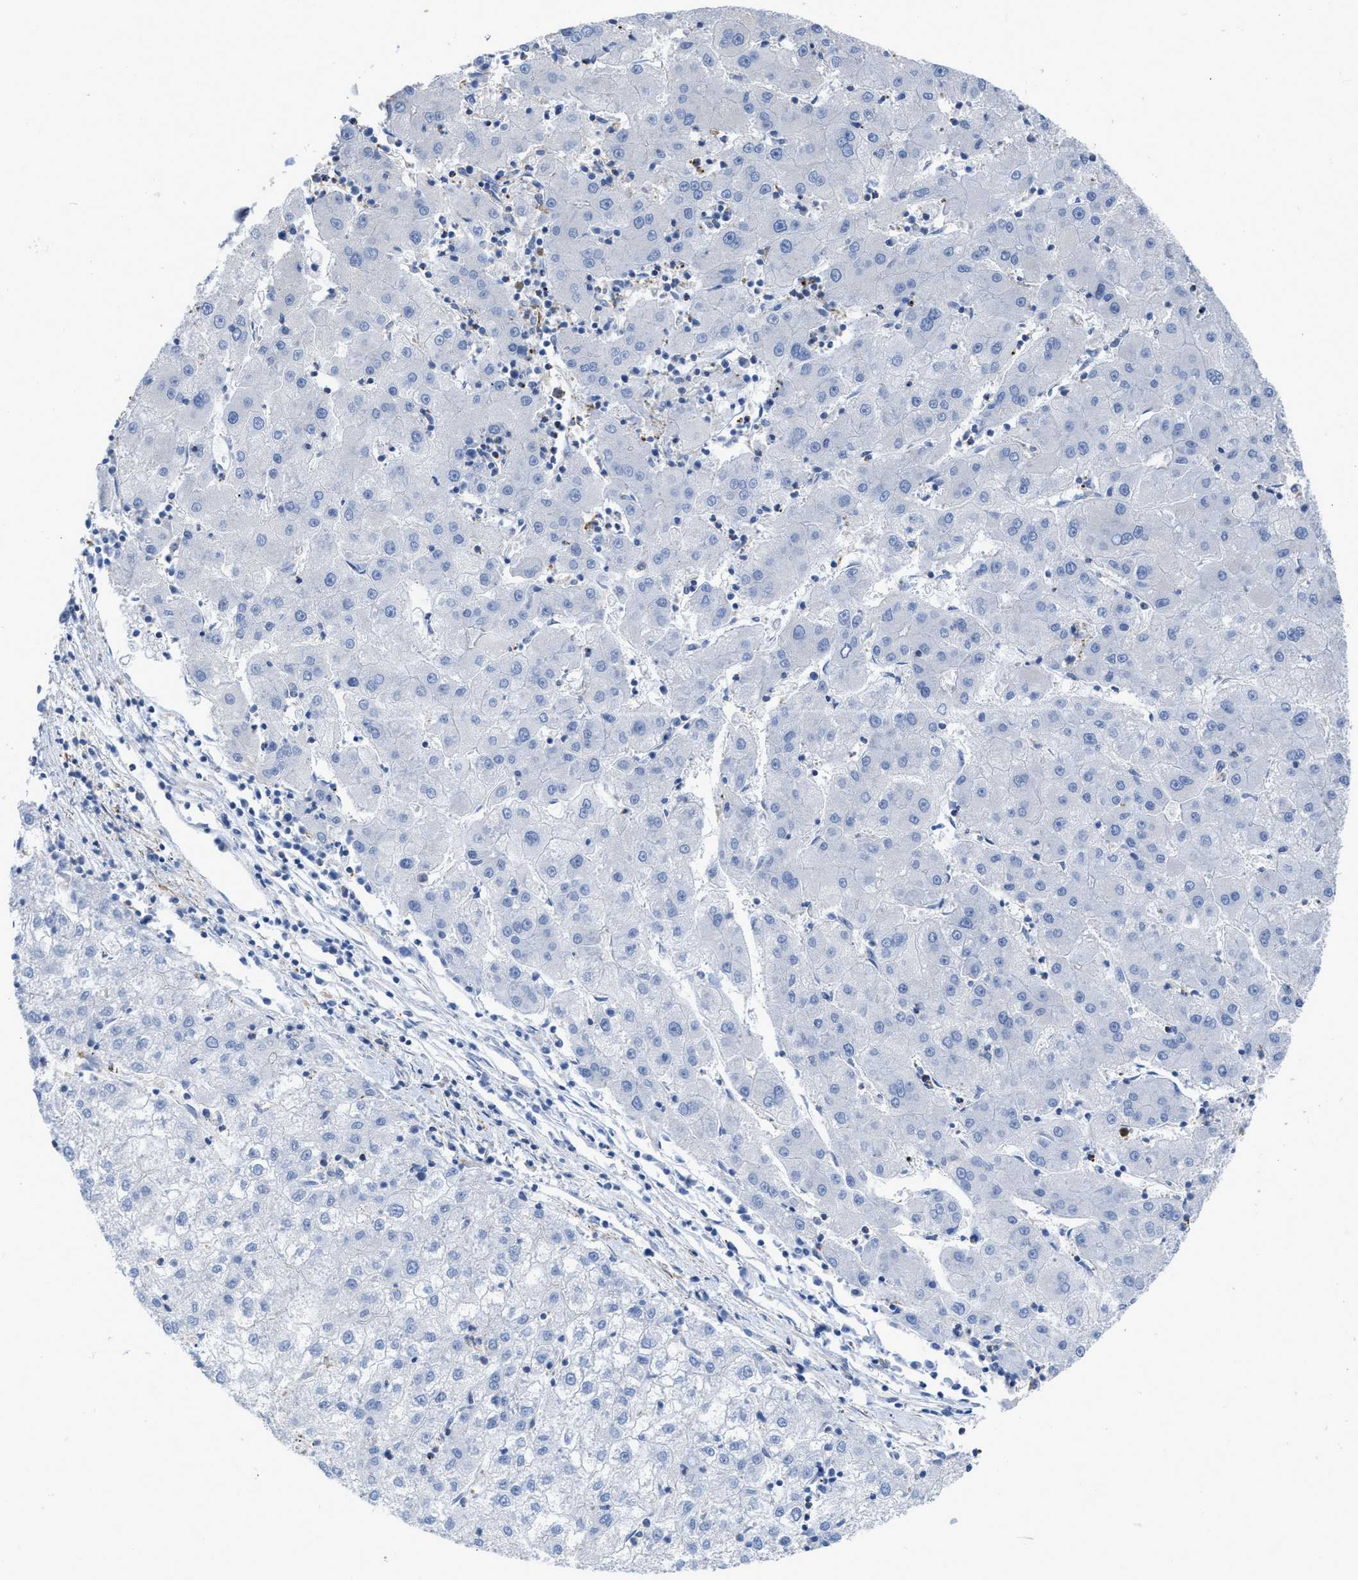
{"staining": {"intensity": "negative", "quantity": "none", "location": "none"}, "tissue": "liver cancer", "cell_type": "Tumor cells", "image_type": "cancer", "snomed": [{"axis": "morphology", "description": "Carcinoma, Hepatocellular, NOS"}, {"axis": "topography", "description": "Liver"}], "caption": "The photomicrograph reveals no significant positivity in tumor cells of liver cancer. (Brightfield microscopy of DAB IHC at high magnification).", "gene": "PRMT2", "patient": {"sex": "male", "age": 72}}